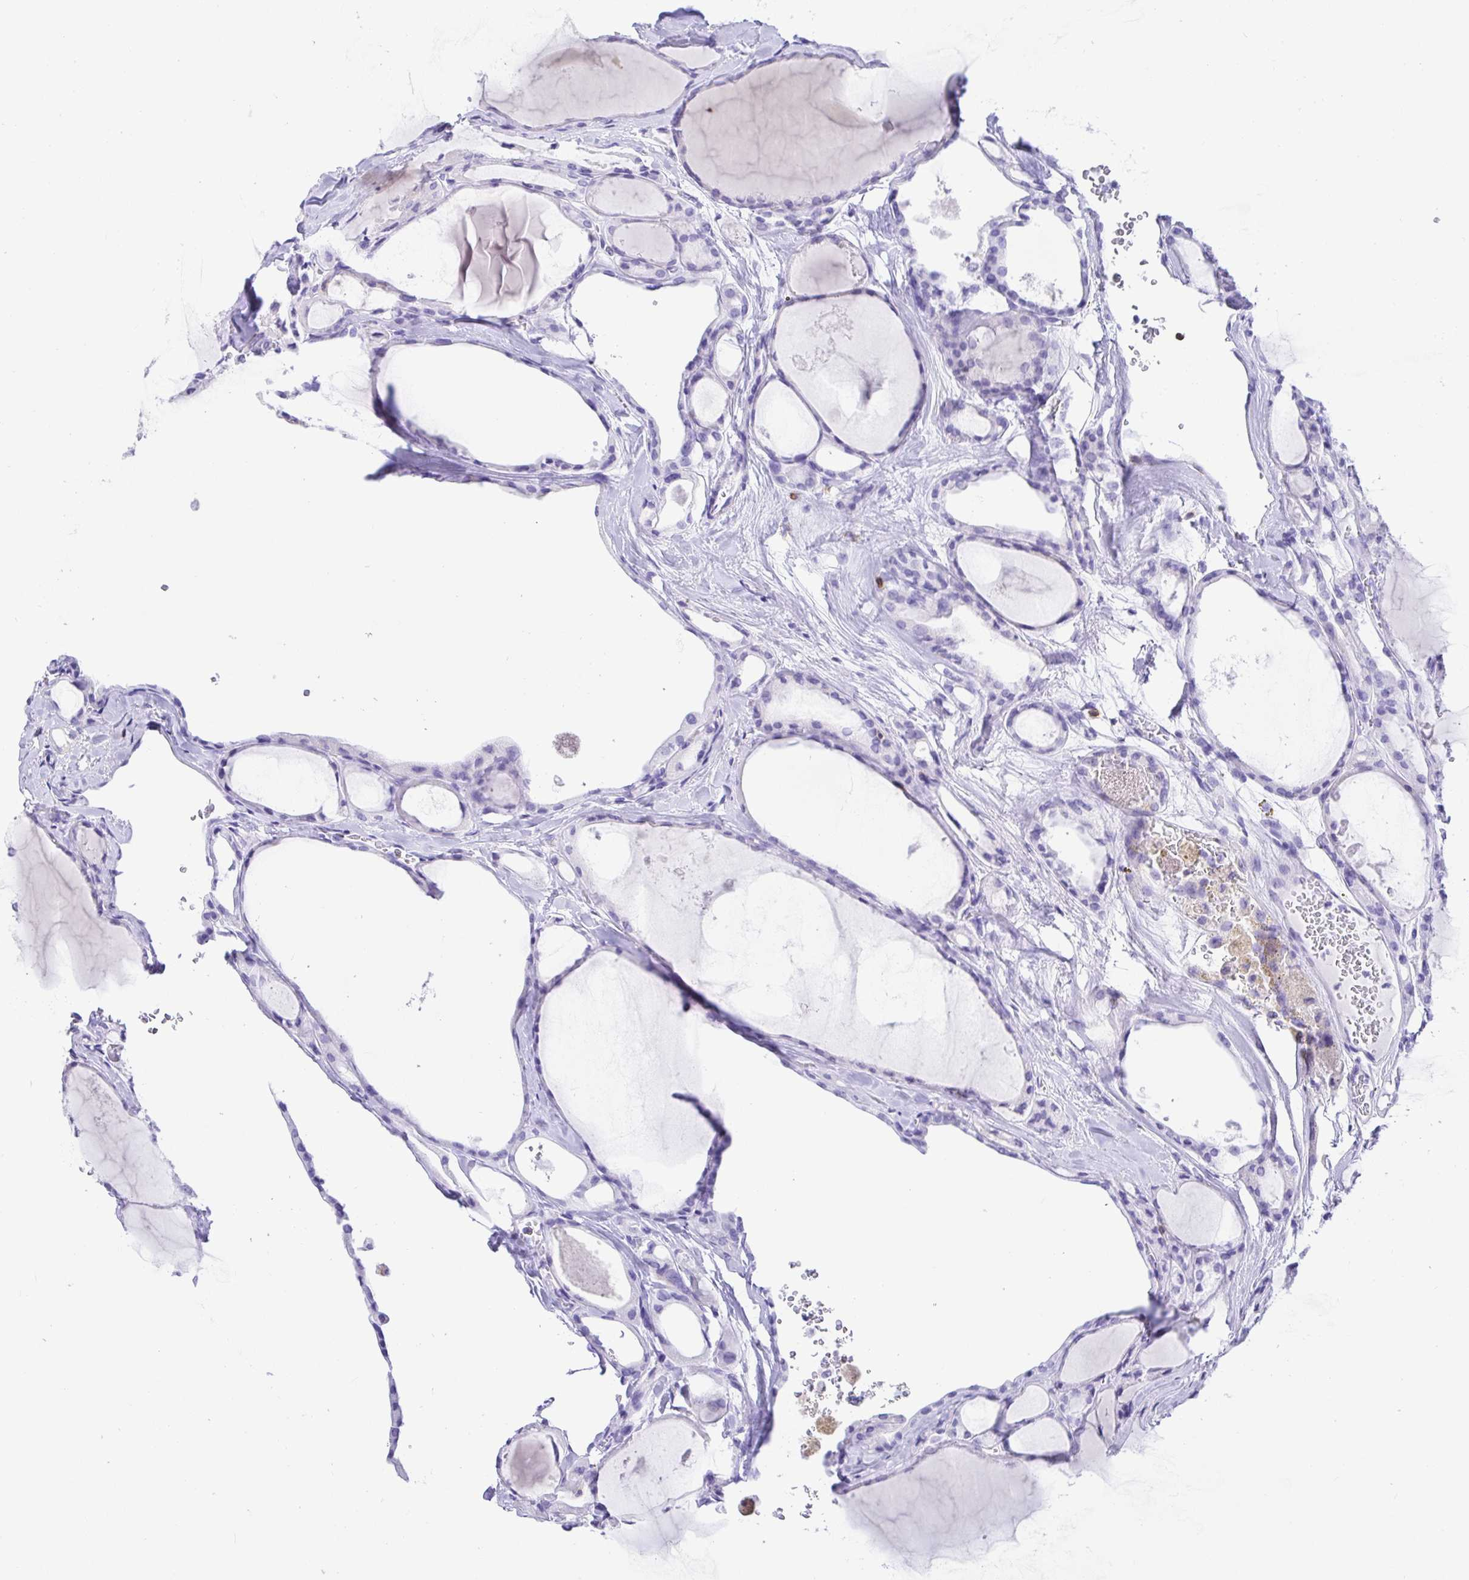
{"staining": {"intensity": "negative", "quantity": "none", "location": "none"}, "tissue": "thyroid cancer", "cell_type": "Tumor cells", "image_type": "cancer", "snomed": [{"axis": "morphology", "description": "Papillary adenocarcinoma, NOS"}, {"axis": "topography", "description": "Thyroid gland"}], "caption": "Thyroid cancer (papillary adenocarcinoma) was stained to show a protein in brown. There is no significant staining in tumor cells.", "gene": "CD5", "patient": {"sex": "male", "age": 87}}